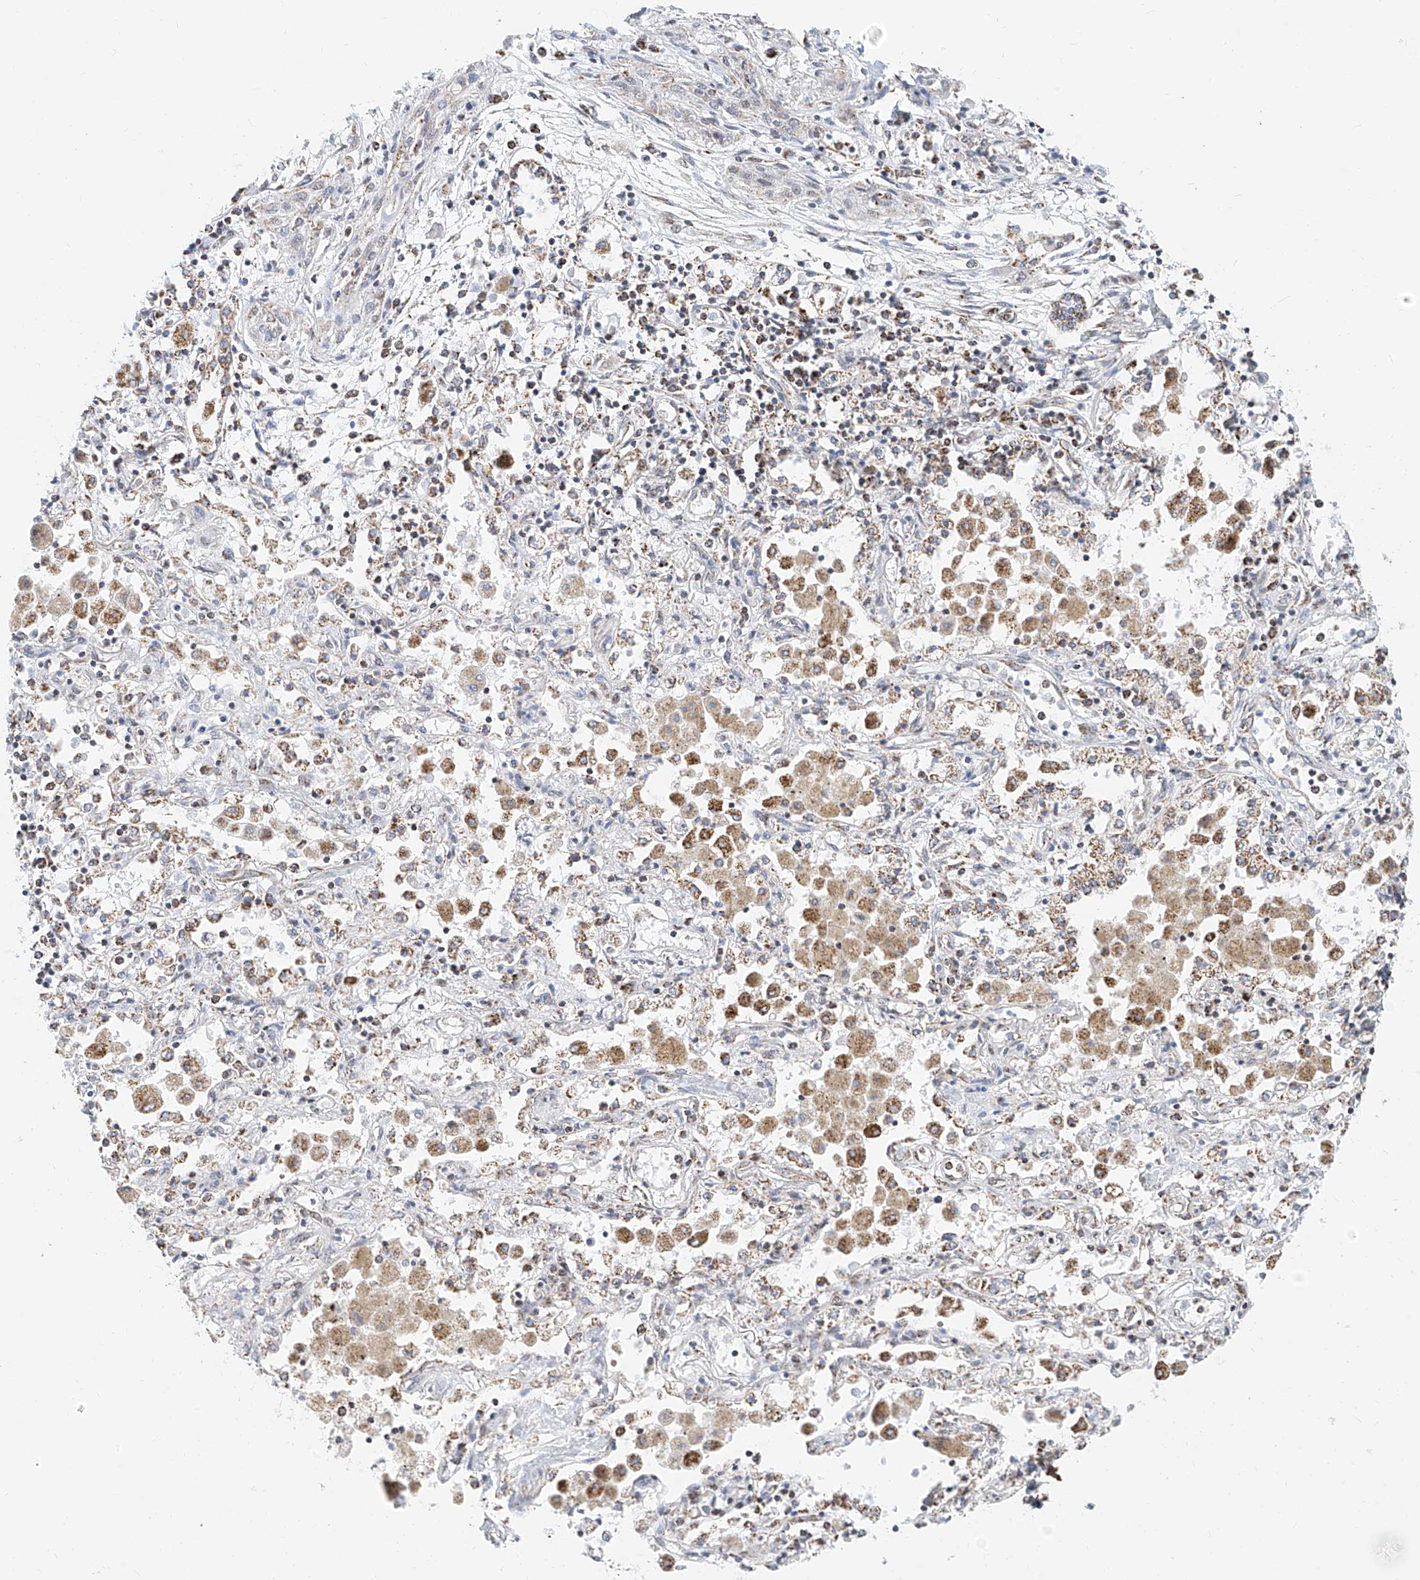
{"staining": {"intensity": "negative", "quantity": "none", "location": "none"}, "tissue": "lung cancer", "cell_type": "Tumor cells", "image_type": "cancer", "snomed": [{"axis": "morphology", "description": "Squamous cell carcinoma, NOS"}, {"axis": "topography", "description": "Lung"}], "caption": "DAB (3,3'-diaminobenzidine) immunohistochemical staining of lung cancer demonstrates no significant positivity in tumor cells.", "gene": "NALCN", "patient": {"sex": "female", "age": 47}}